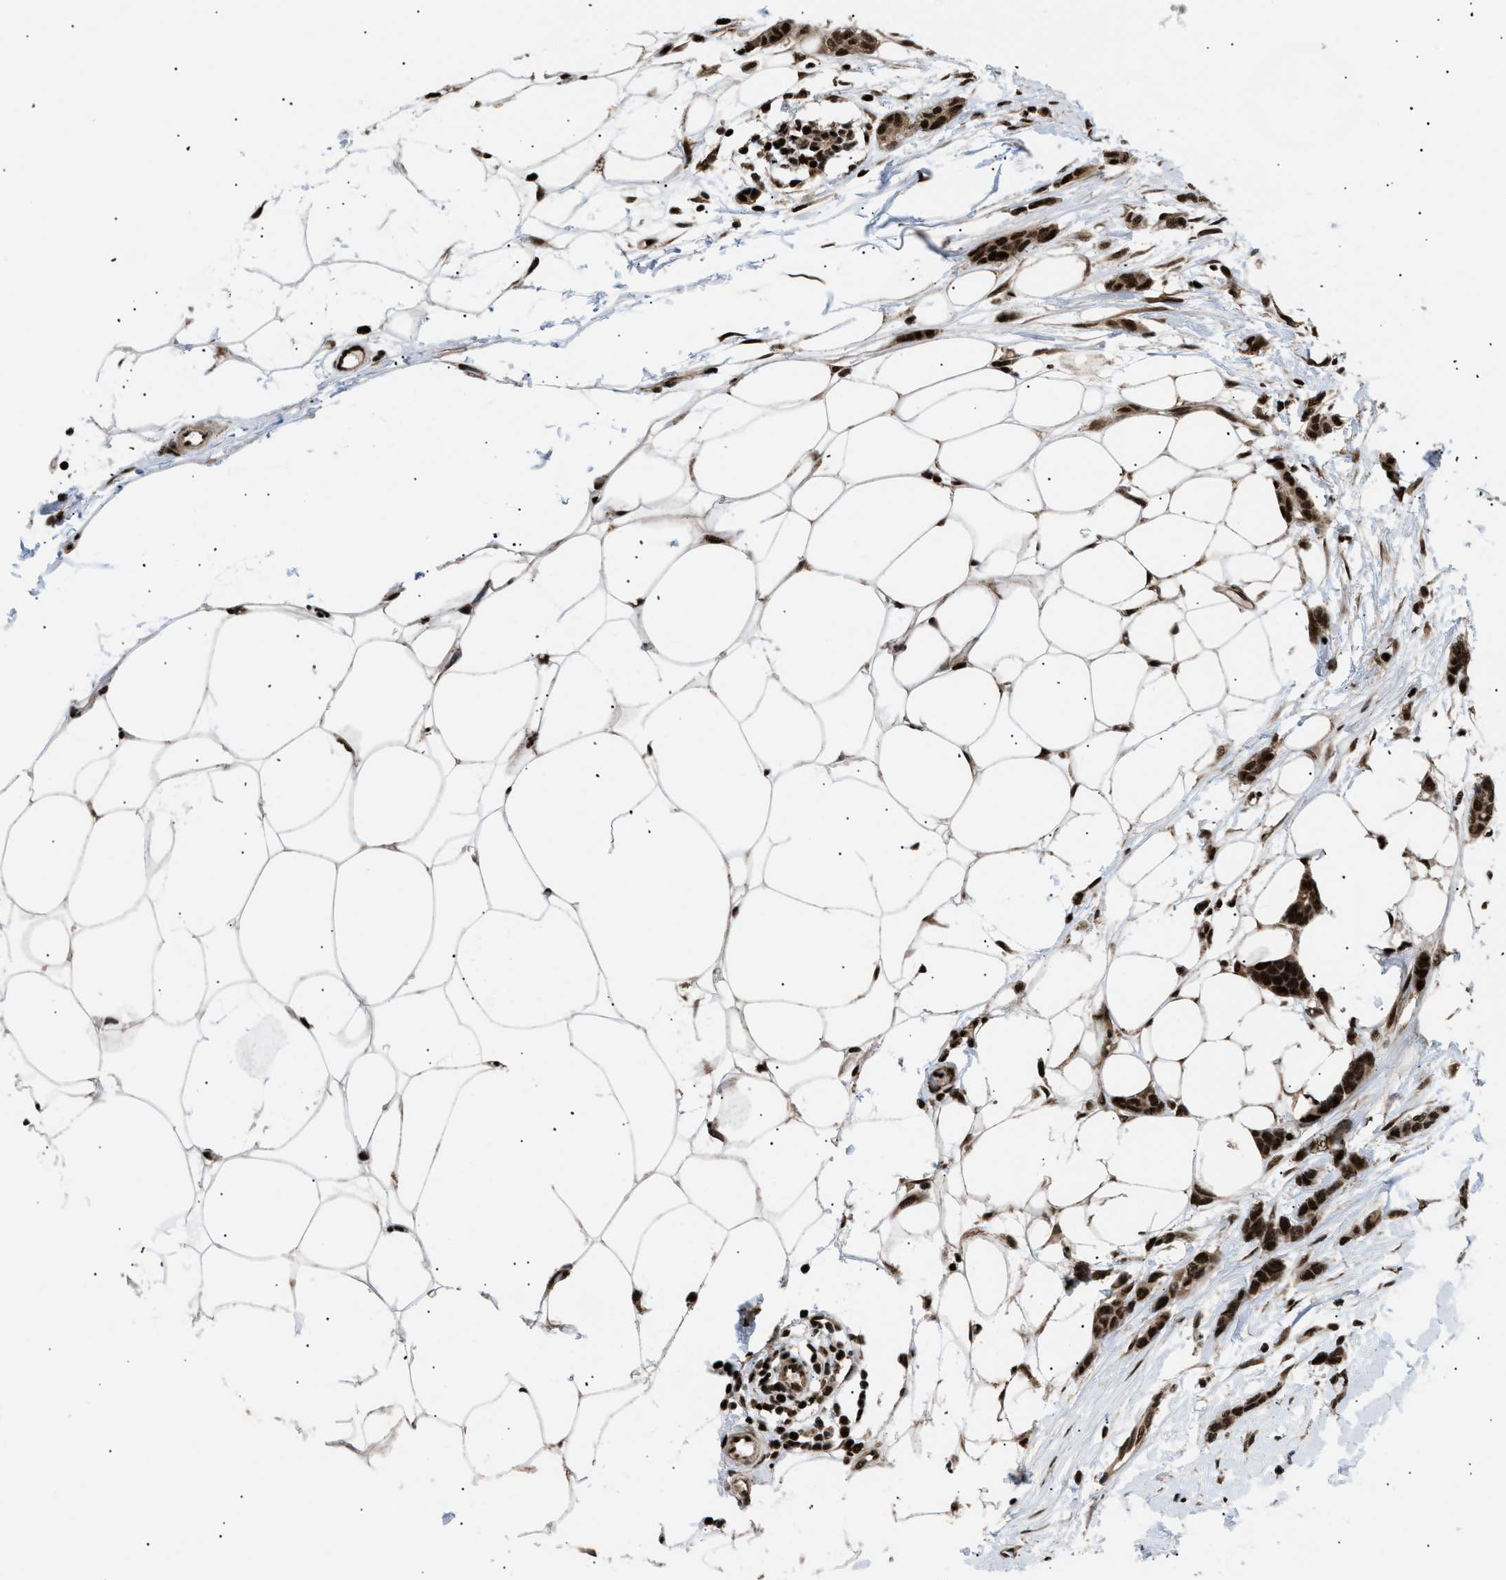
{"staining": {"intensity": "strong", "quantity": ">75%", "location": "nuclear"}, "tissue": "breast cancer", "cell_type": "Tumor cells", "image_type": "cancer", "snomed": [{"axis": "morphology", "description": "Lobular carcinoma"}, {"axis": "topography", "description": "Skin"}, {"axis": "topography", "description": "Breast"}], "caption": "DAB immunohistochemical staining of breast lobular carcinoma demonstrates strong nuclear protein positivity in about >75% of tumor cells.", "gene": "RBM5", "patient": {"sex": "female", "age": 46}}